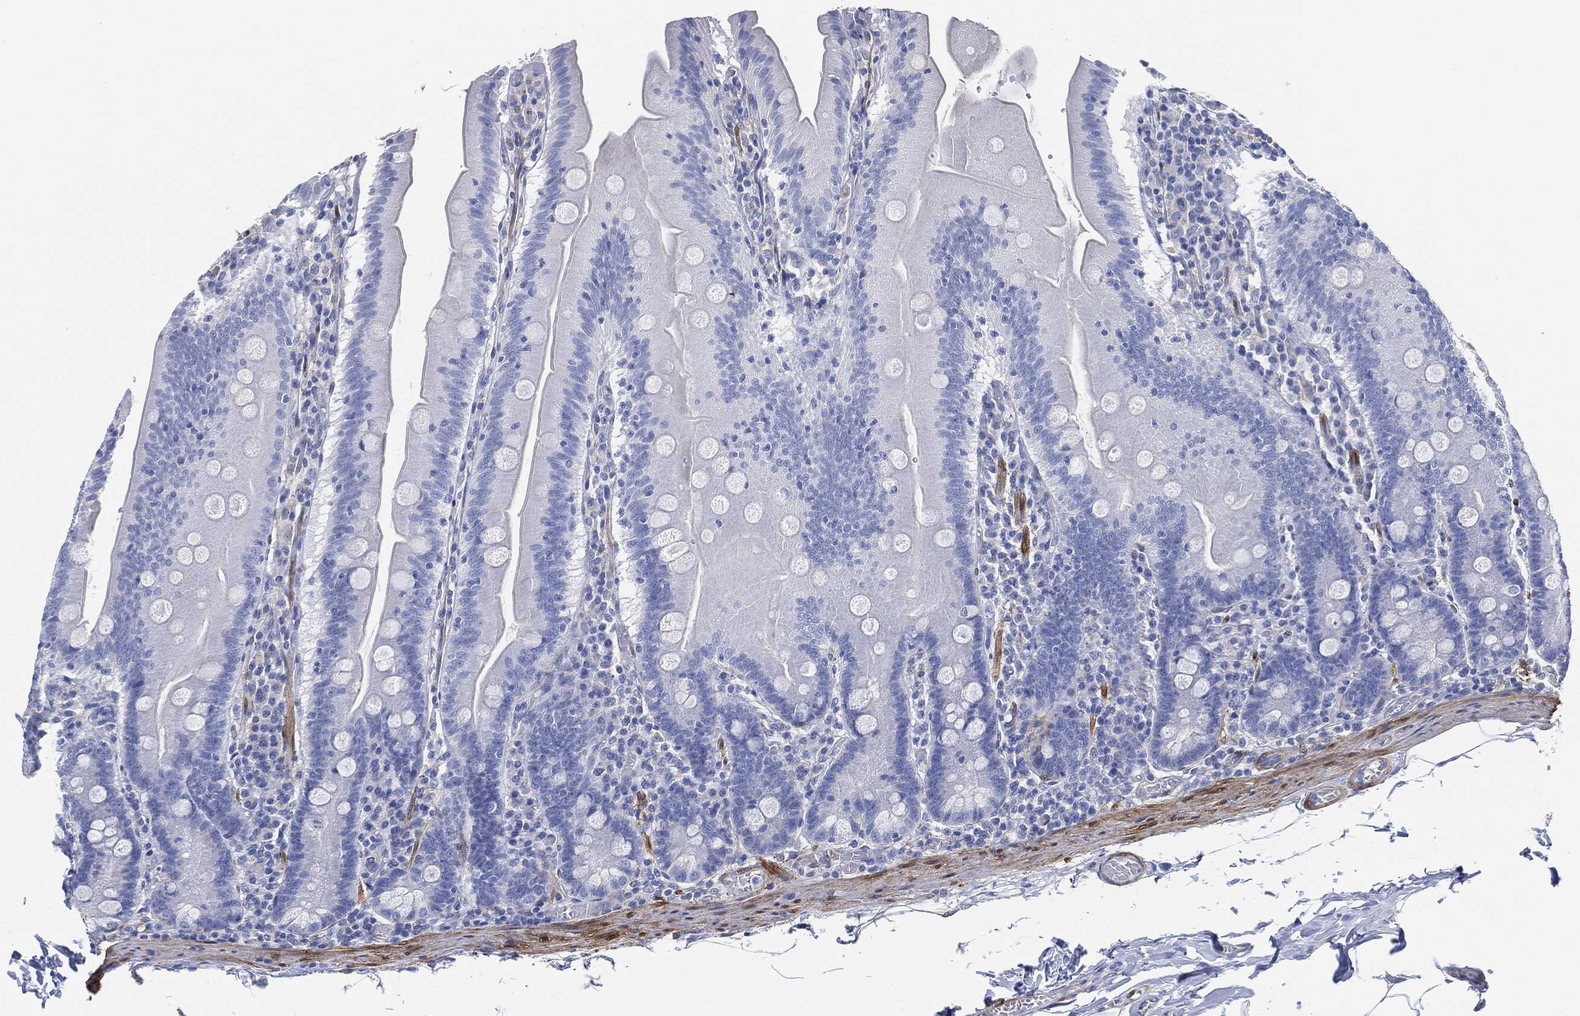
{"staining": {"intensity": "negative", "quantity": "none", "location": "none"}, "tissue": "small intestine", "cell_type": "Glandular cells", "image_type": "normal", "snomed": [{"axis": "morphology", "description": "Normal tissue, NOS"}, {"axis": "topography", "description": "Small intestine"}], "caption": "Image shows no protein staining in glandular cells of benign small intestine.", "gene": "TAGLN", "patient": {"sex": "male", "age": 37}}